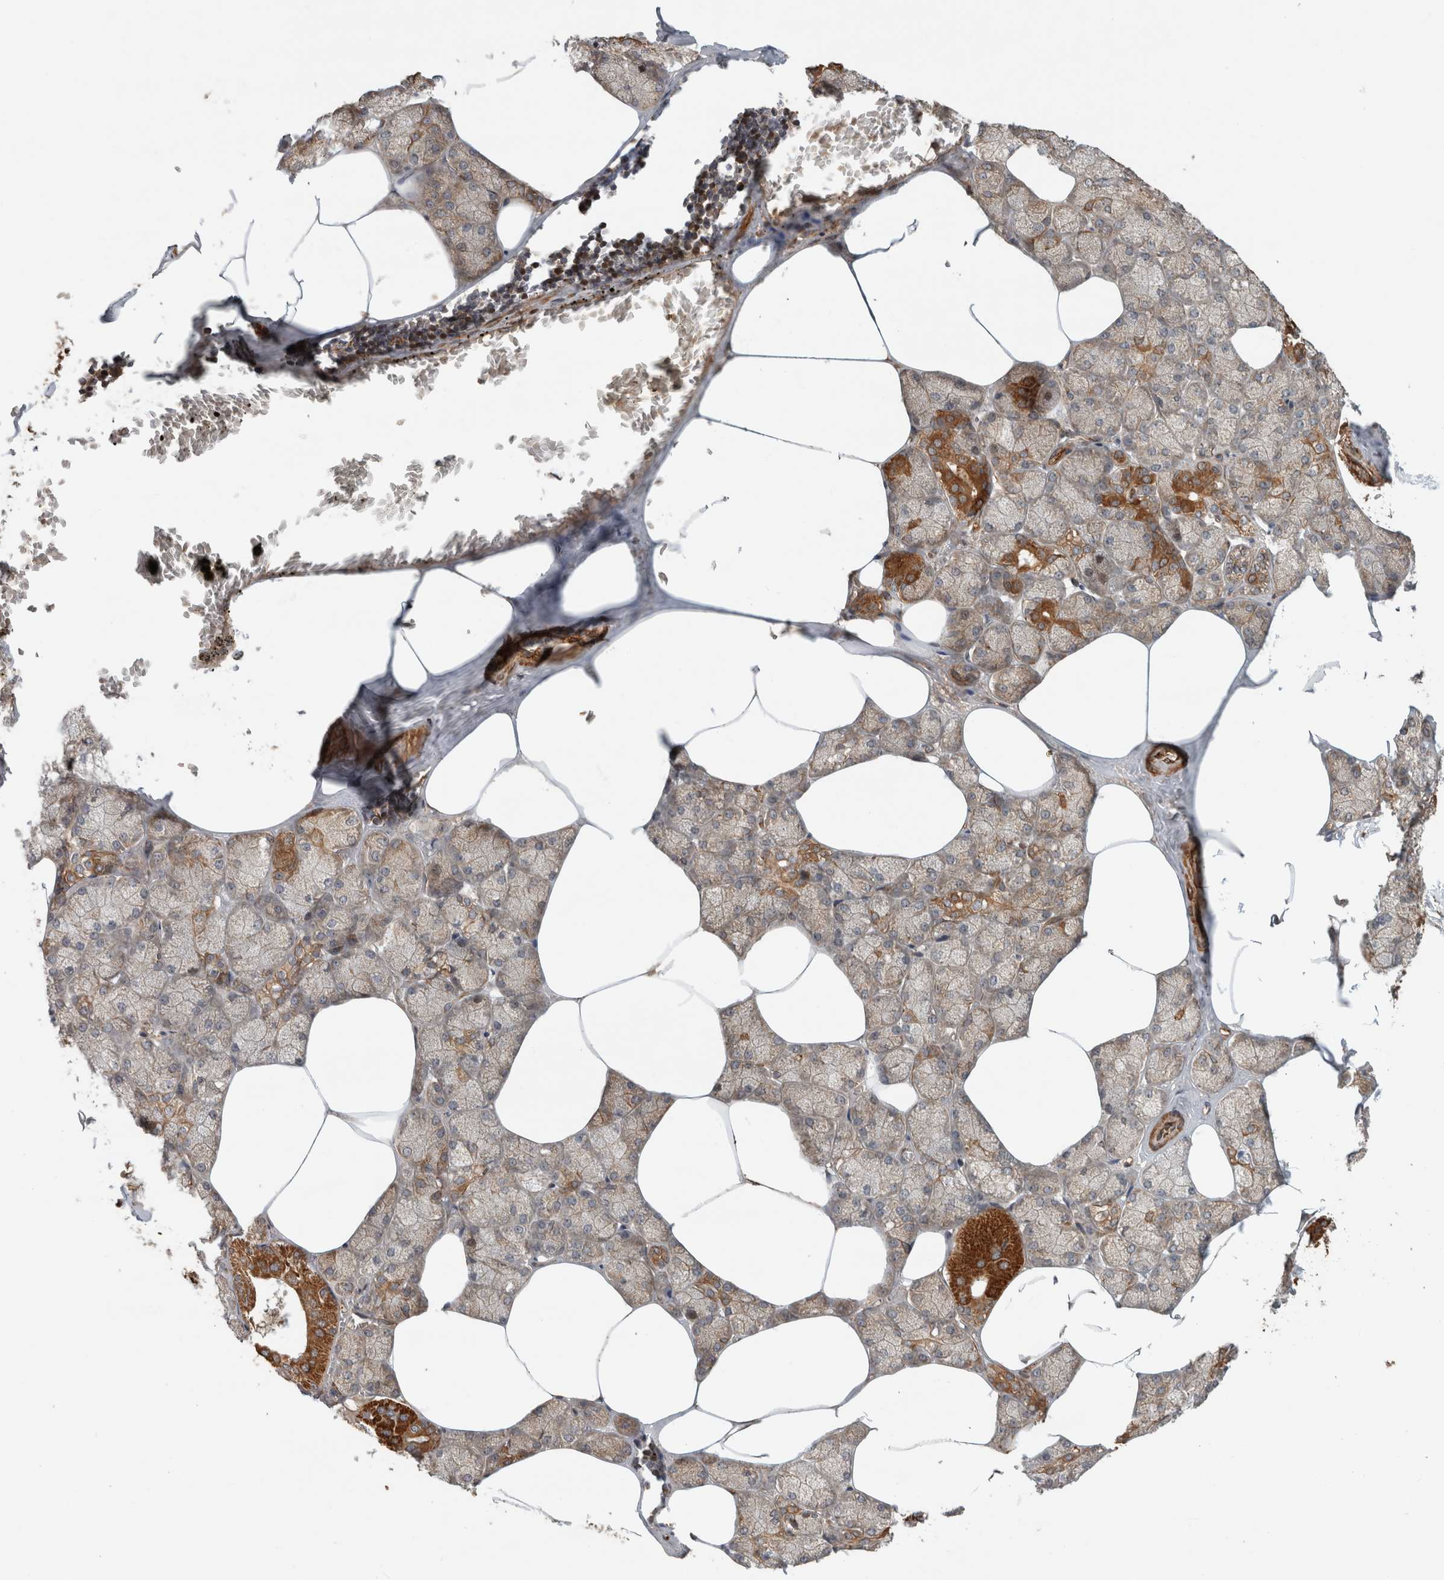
{"staining": {"intensity": "moderate", "quantity": ">75%", "location": "cytoplasmic/membranous"}, "tissue": "salivary gland", "cell_type": "Glandular cells", "image_type": "normal", "snomed": [{"axis": "morphology", "description": "Normal tissue, NOS"}, {"axis": "topography", "description": "Salivary gland"}], "caption": "This photomicrograph demonstrates immunohistochemistry staining of benign salivary gland, with medium moderate cytoplasmic/membranous positivity in approximately >75% of glandular cells.", "gene": "TUBD1", "patient": {"sex": "male", "age": 62}}